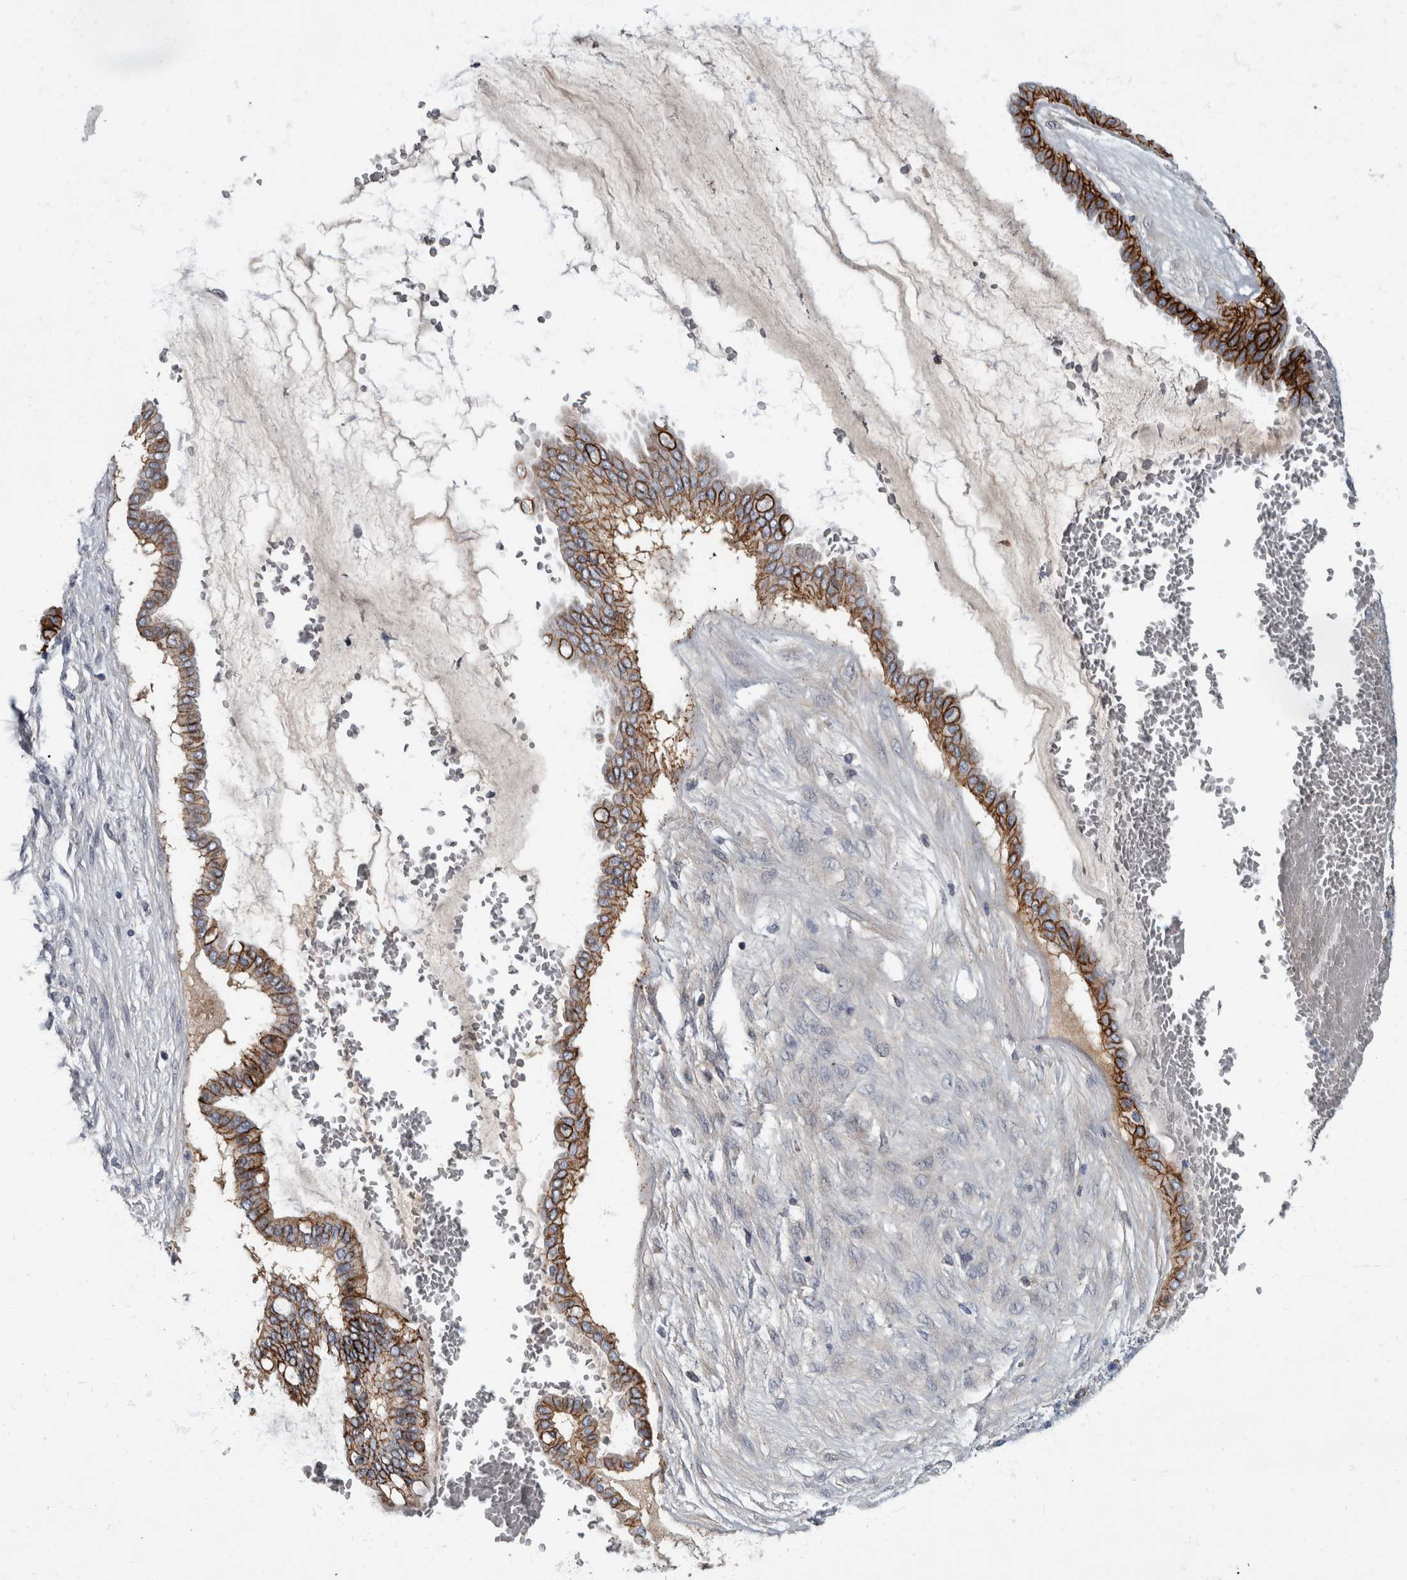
{"staining": {"intensity": "strong", "quantity": ">75%", "location": "cytoplasmic/membranous"}, "tissue": "ovarian cancer", "cell_type": "Tumor cells", "image_type": "cancer", "snomed": [{"axis": "morphology", "description": "Cystadenocarcinoma, mucinous, NOS"}, {"axis": "topography", "description": "Ovary"}], "caption": "Mucinous cystadenocarcinoma (ovarian) stained with a protein marker shows strong staining in tumor cells.", "gene": "DSG2", "patient": {"sex": "female", "age": 73}}